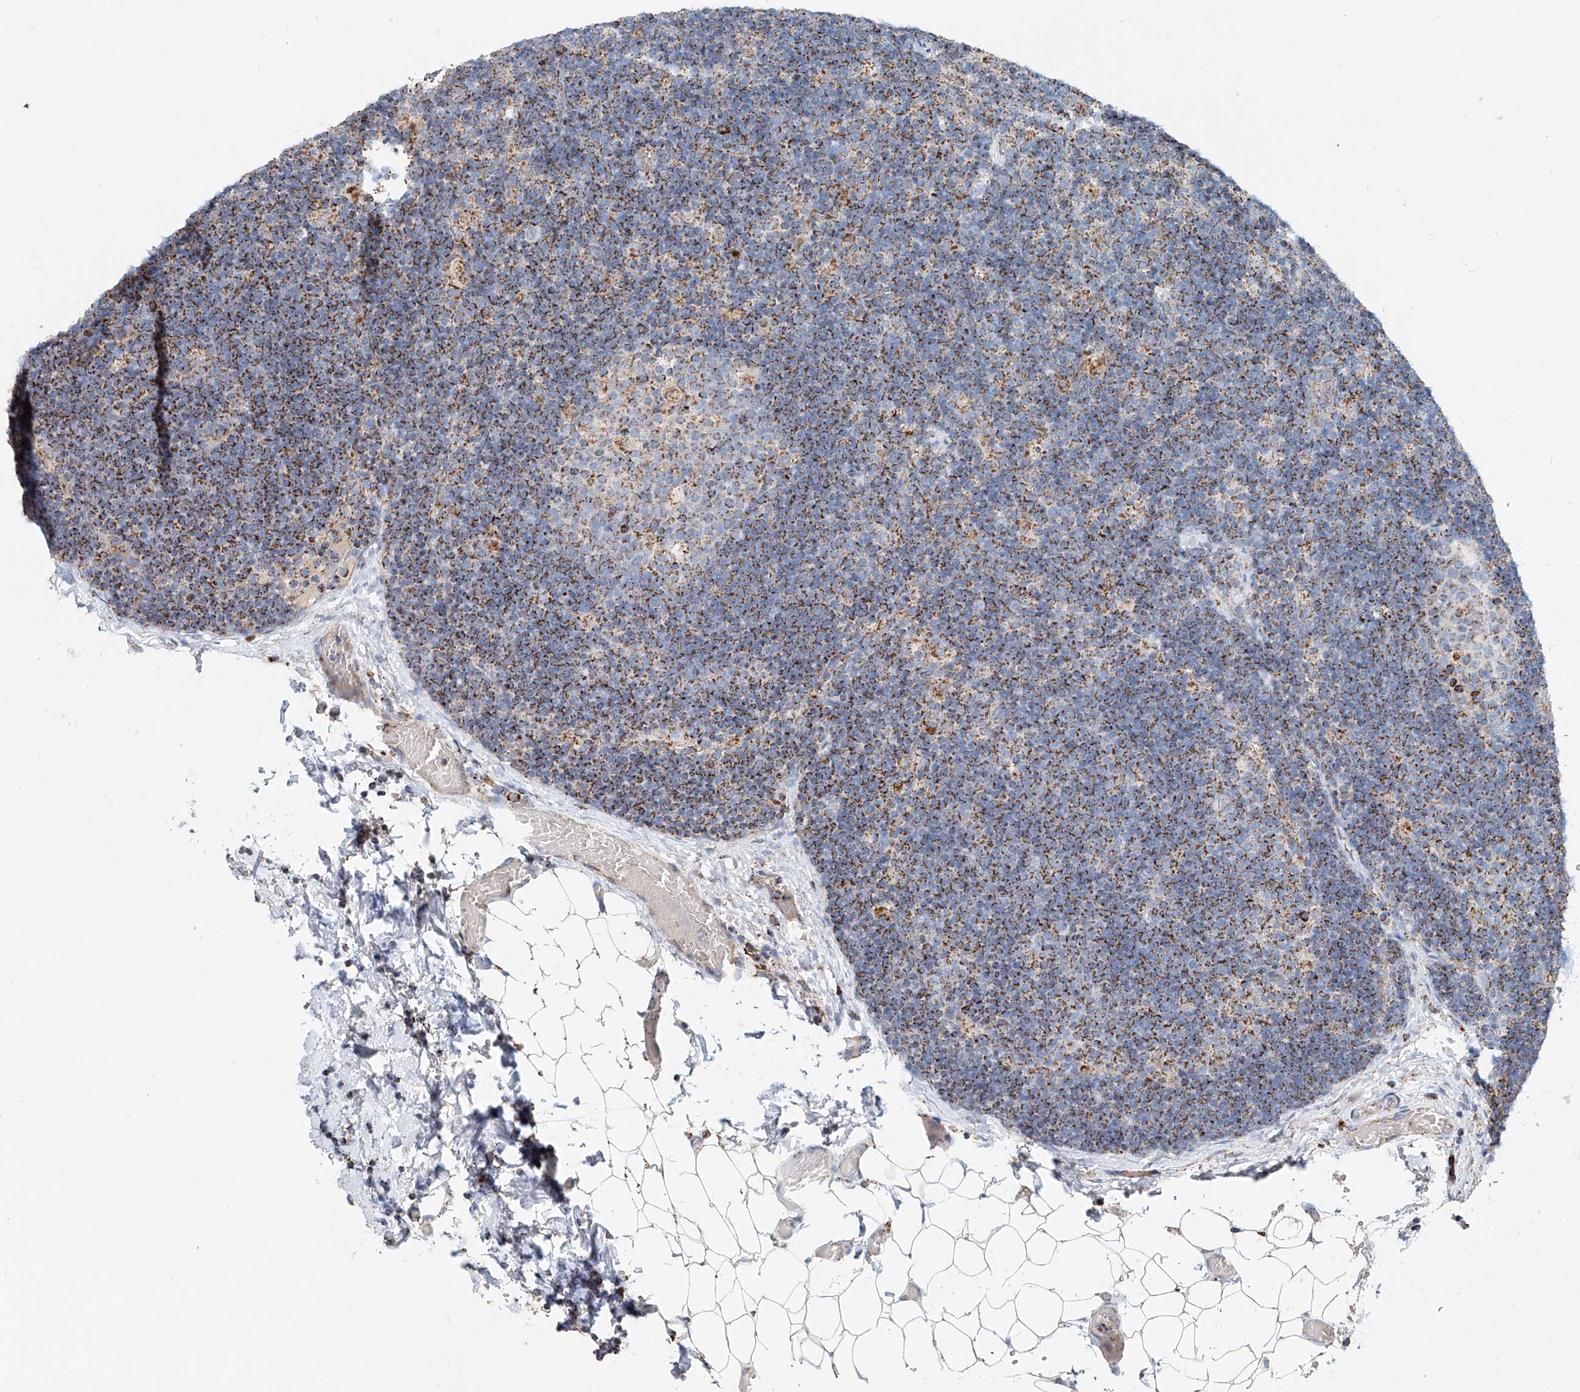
{"staining": {"intensity": "moderate", "quantity": "<25%", "location": "cytoplasmic/membranous"}, "tissue": "lymph node", "cell_type": "Germinal center cells", "image_type": "normal", "snomed": [{"axis": "morphology", "description": "Normal tissue, NOS"}, {"axis": "topography", "description": "Lymph node"}], "caption": "A micrograph of lymph node stained for a protein shows moderate cytoplasmic/membranous brown staining in germinal center cells. (brown staining indicates protein expression, while blue staining denotes nuclei).", "gene": "CARD10", "patient": {"sex": "female", "age": 22}}